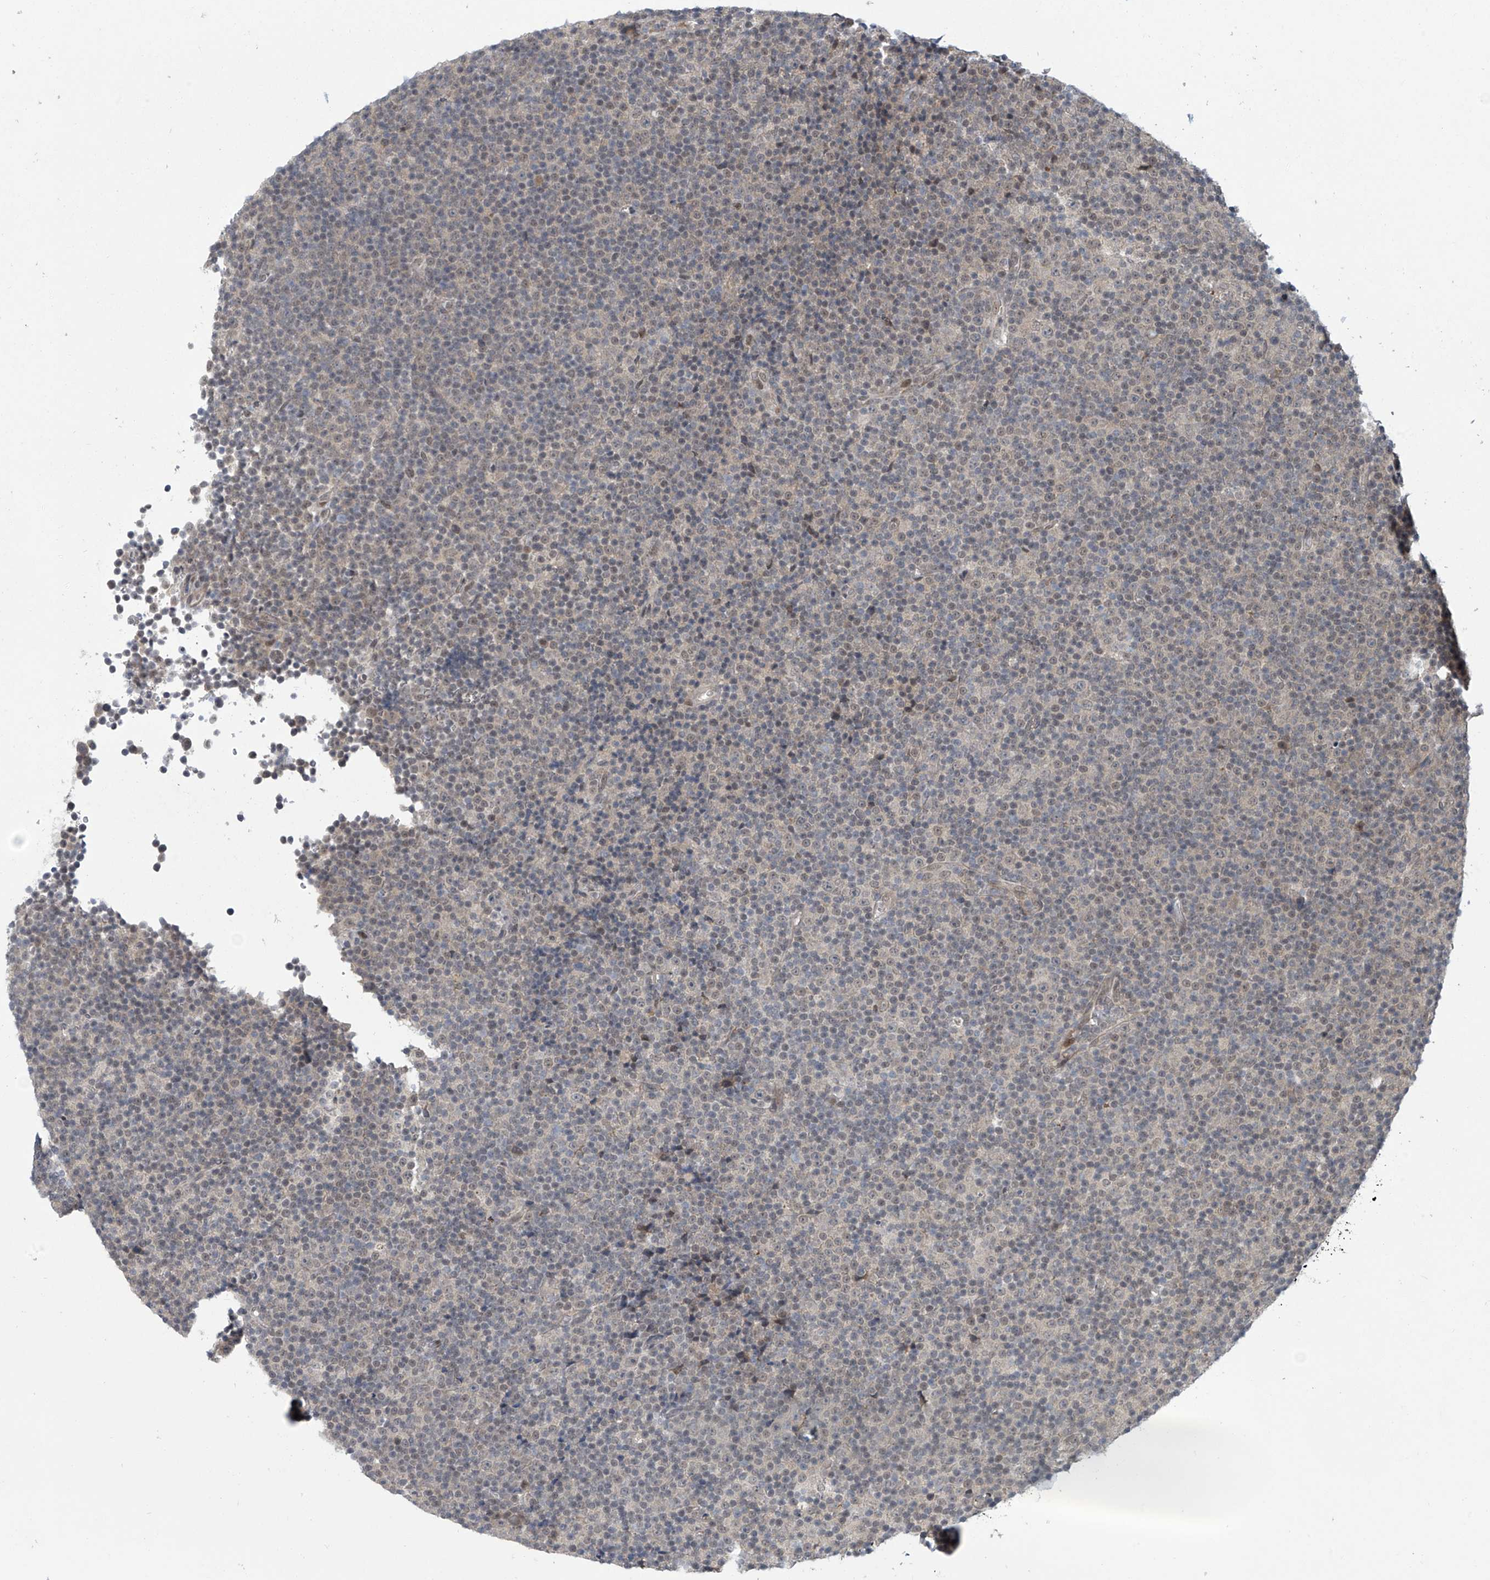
{"staining": {"intensity": "negative", "quantity": "none", "location": "none"}, "tissue": "lymphoma", "cell_type": "Tumor cells", "image_type": "cancer", "snomed": [{"axis": "morphology", "description": "Malignant lymphoma, non-Hodgkin's type, Low grade"}, {"axis": "topography", "description": "Lymph node"}], "caption": "Tumor cells show no significant staining in malignant lymphoma, non-Hodgkin's type (low-grade).", "gene": "ABHD13", "patient": {"sex": "female", "age": 67}}